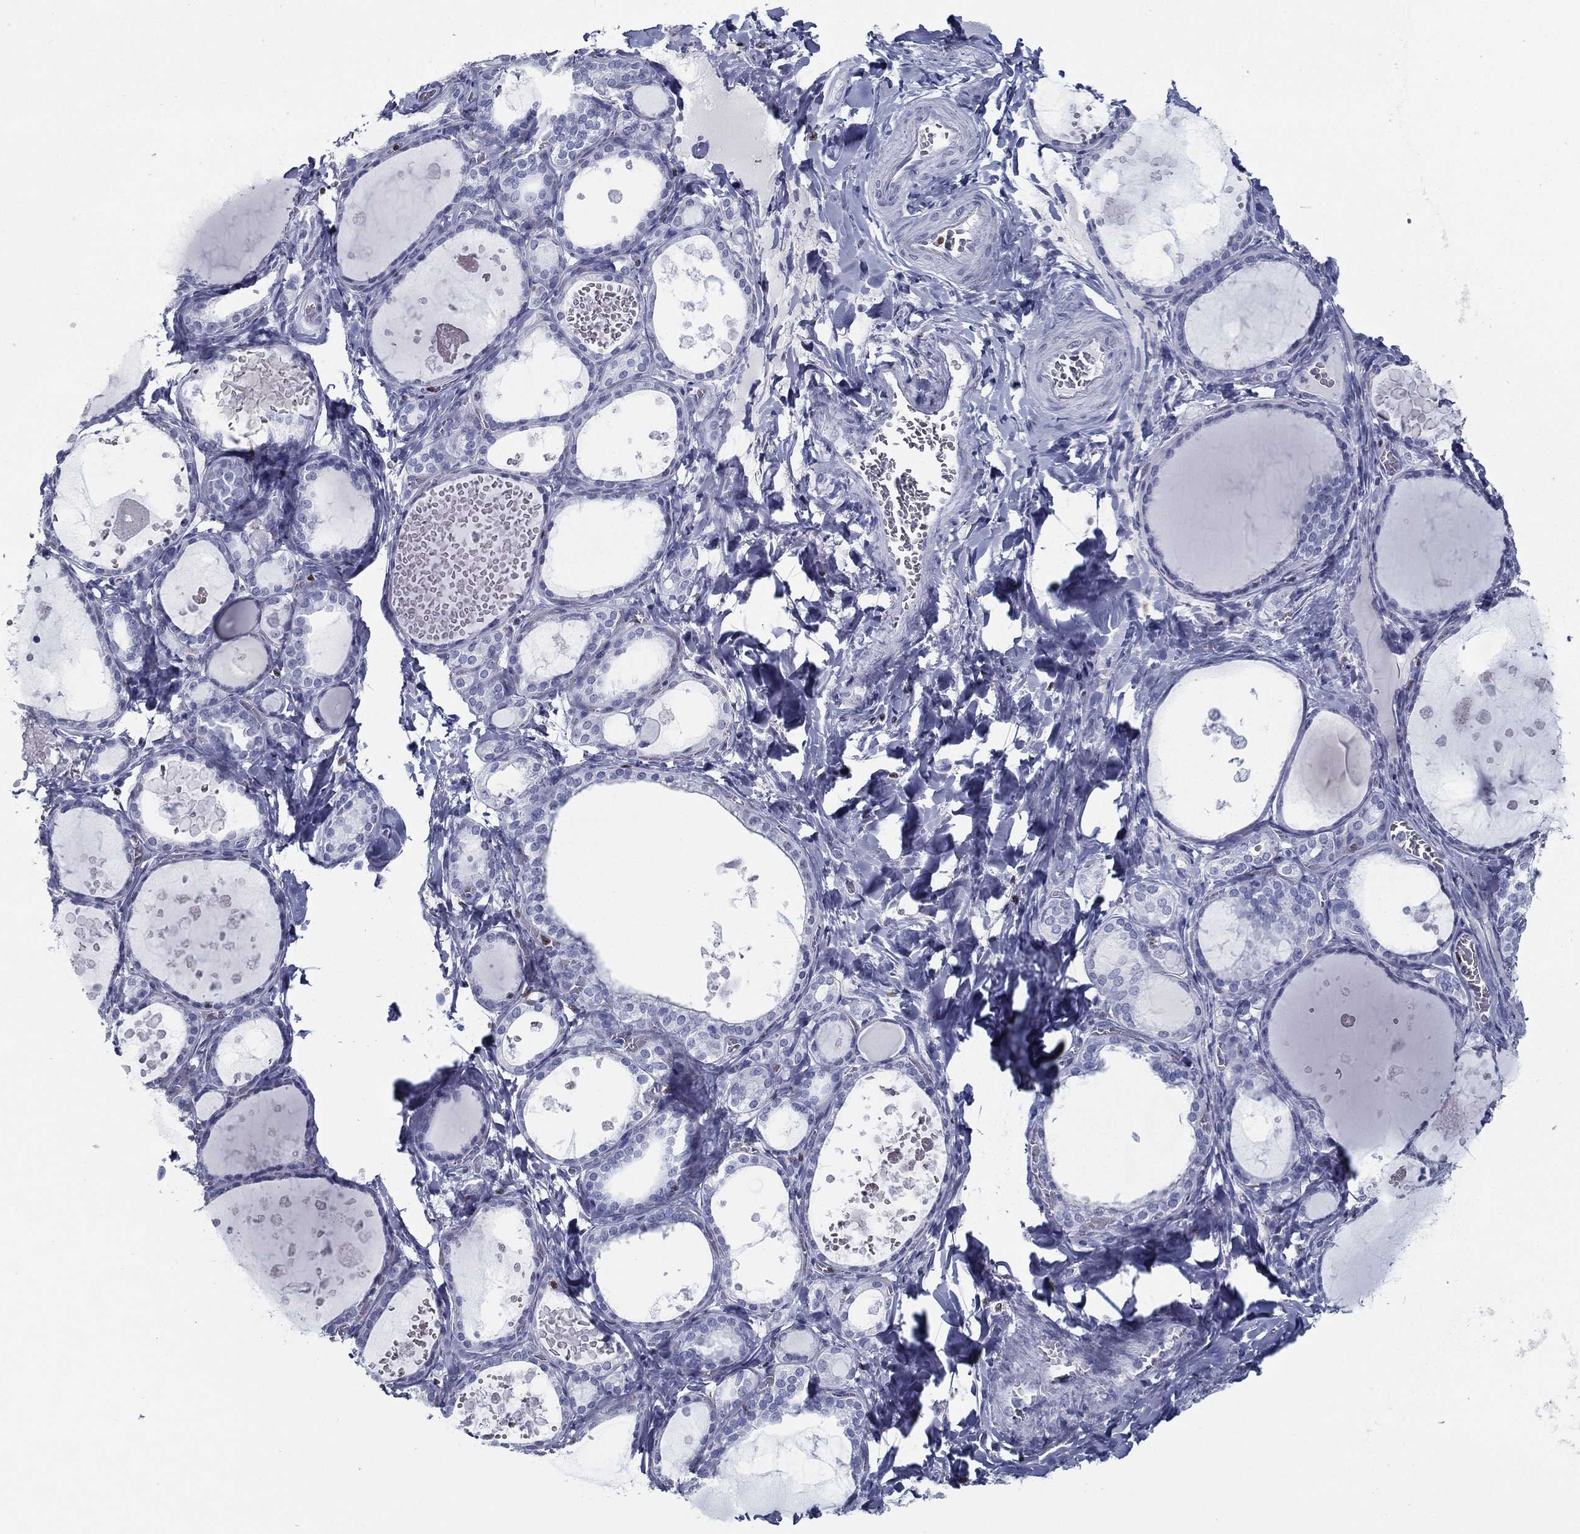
{"staining": {"intensity": "negative", "quantity": "none", "location": "none"}, "tissue": "thyroid gland", "cell_type": "Glandular cells", "image_type": "normal", "snomed": [{"axis": "morphology", "description": "Normal tissue, NOS"}, {"axis": "topography", "description": "Thyroid gland"}], "caption": "Glandular cells show no significant expression in normal thyroid gland.", "gene": "PYHIN1", "patient": {"sex": "female", "age": 56}}